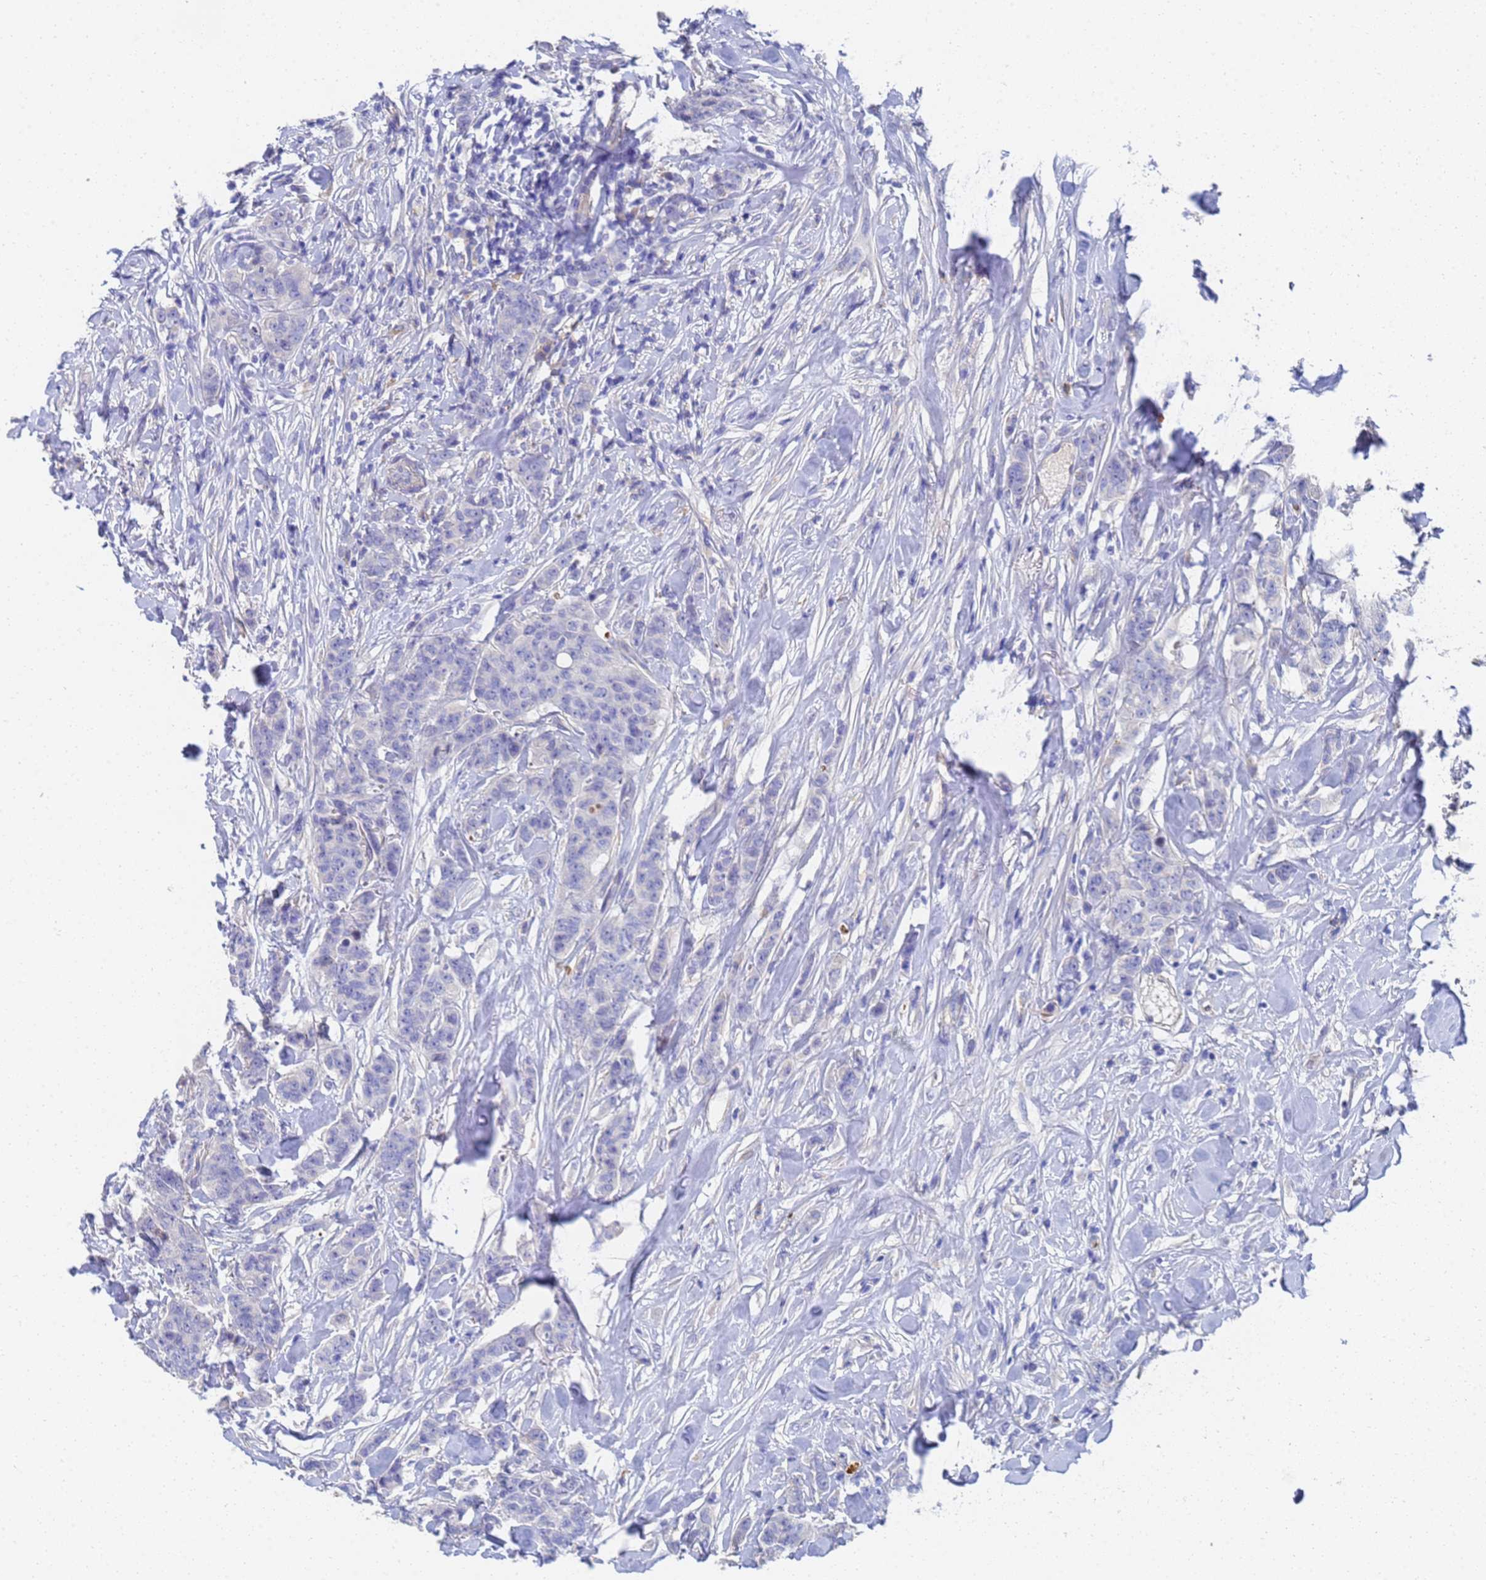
{"staining": {"intensity": "negative", "quantity": "none", "location": "none"}, "tissue": "breast cancer", "cell_type": "Tumor cells", "image_type": "cancer", "snomed": [{"axis": "morphology", "description": "Duct carcinoma"}, {"axis": "topography", "description": "Breast"}], "caption": "Tumor cells are negative for brown protein staining in breast infiltrating ductal carcinoma.", "gene": "LBX2", "patient": {"sex": "female", "age": 40}}